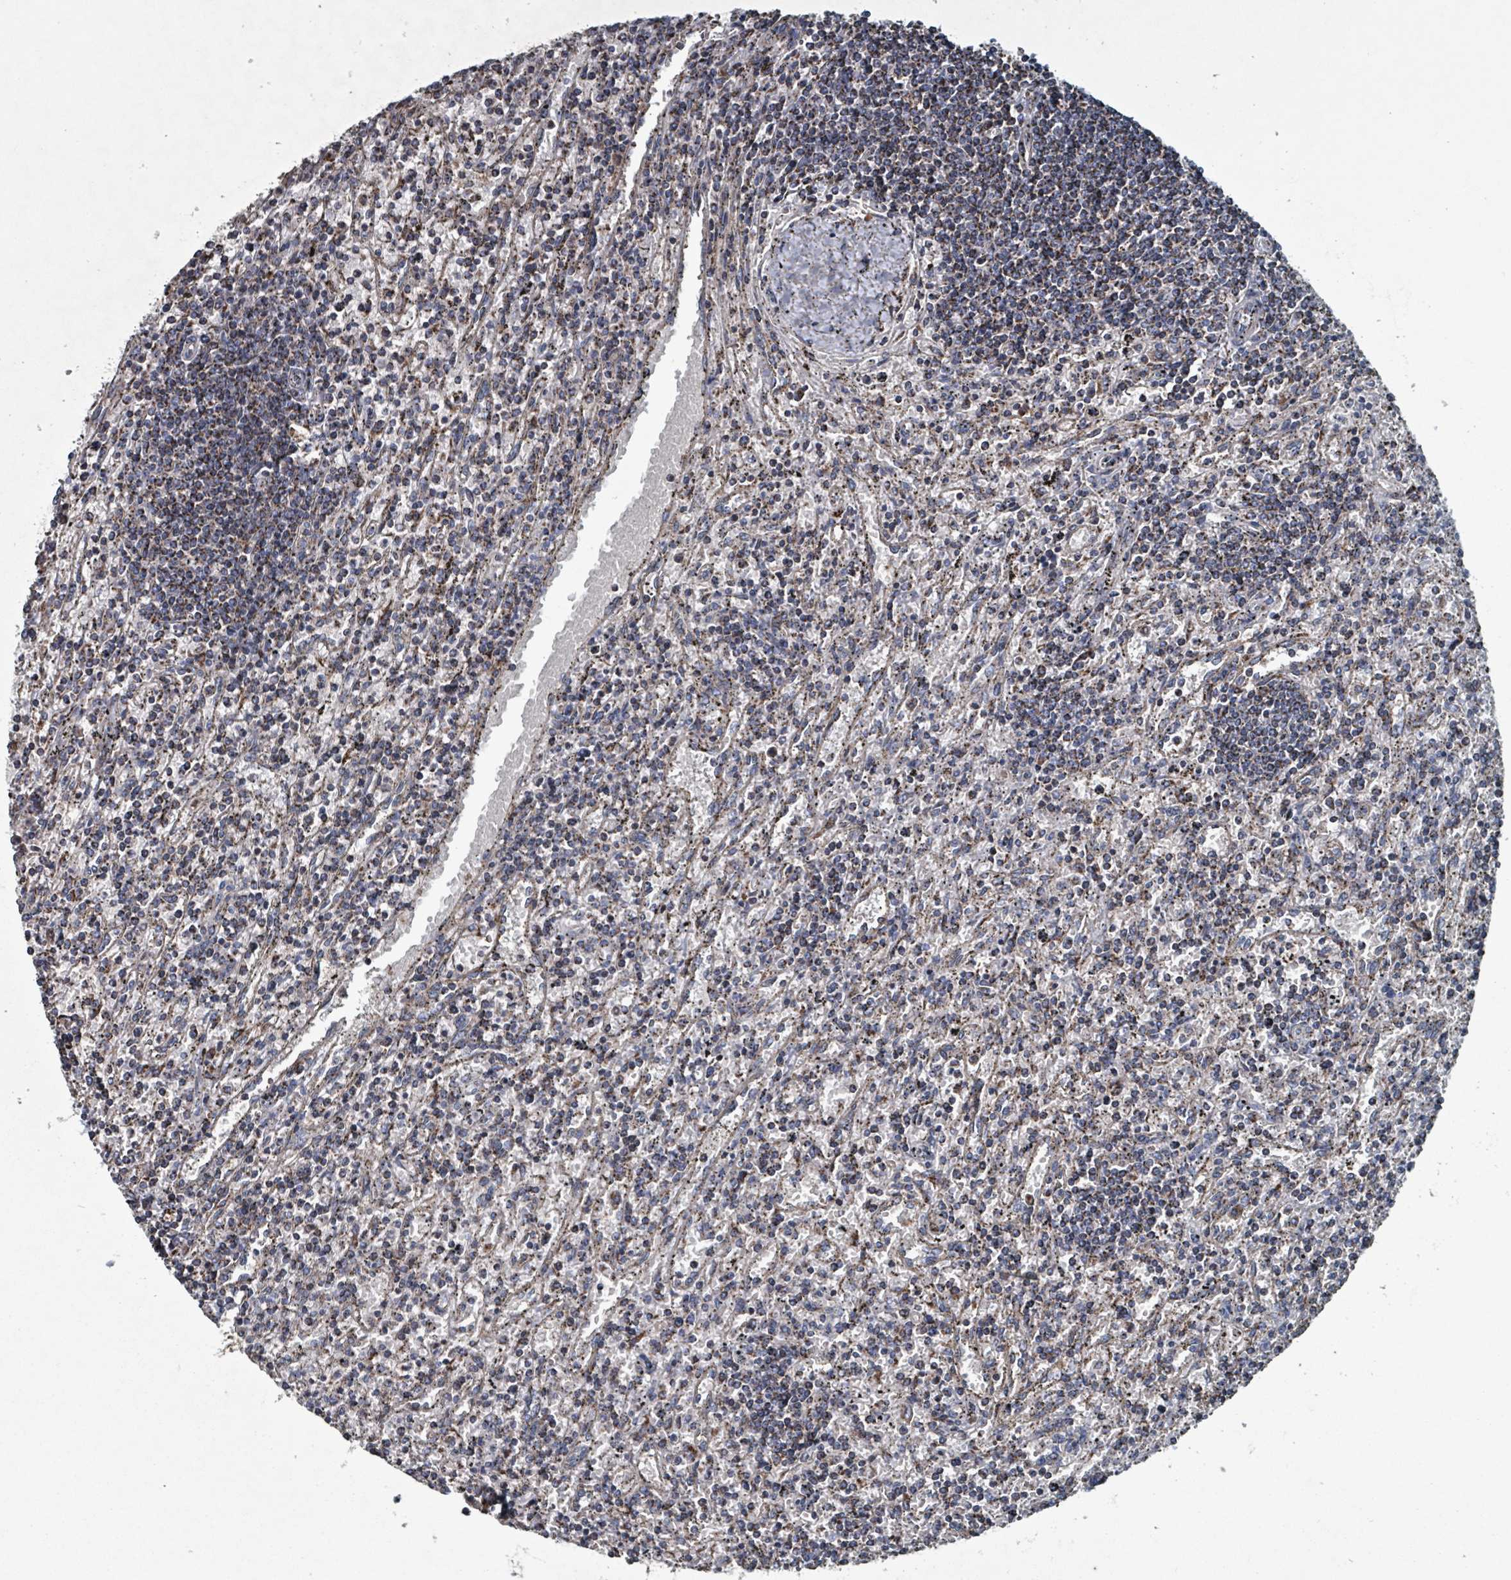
{"staining": {"intensity": "moderate", "quantity": "25%-75%", "location": "cytoplasmic/membranous"}, "tissue": "lymphoma", "cell_type": "Tumor cells", "image_type": "cancer", "snomed": [{"axis": "morphology", "description": "Malignant lymphoma, non-Hodgkin's type, Low grade"}, {"axis": "topography", "description": "Spleen"}], "caption": "Tumor cells reveal moderate cytoplasmic/membranous staining in approximately 25%-75% of cells in malignant lymphoma, non-Hodgkin's type (low-grade). Nuclei are stained in blue.", "gene": "ABHD18", "patient": {"sex": "male", "age": 76}}